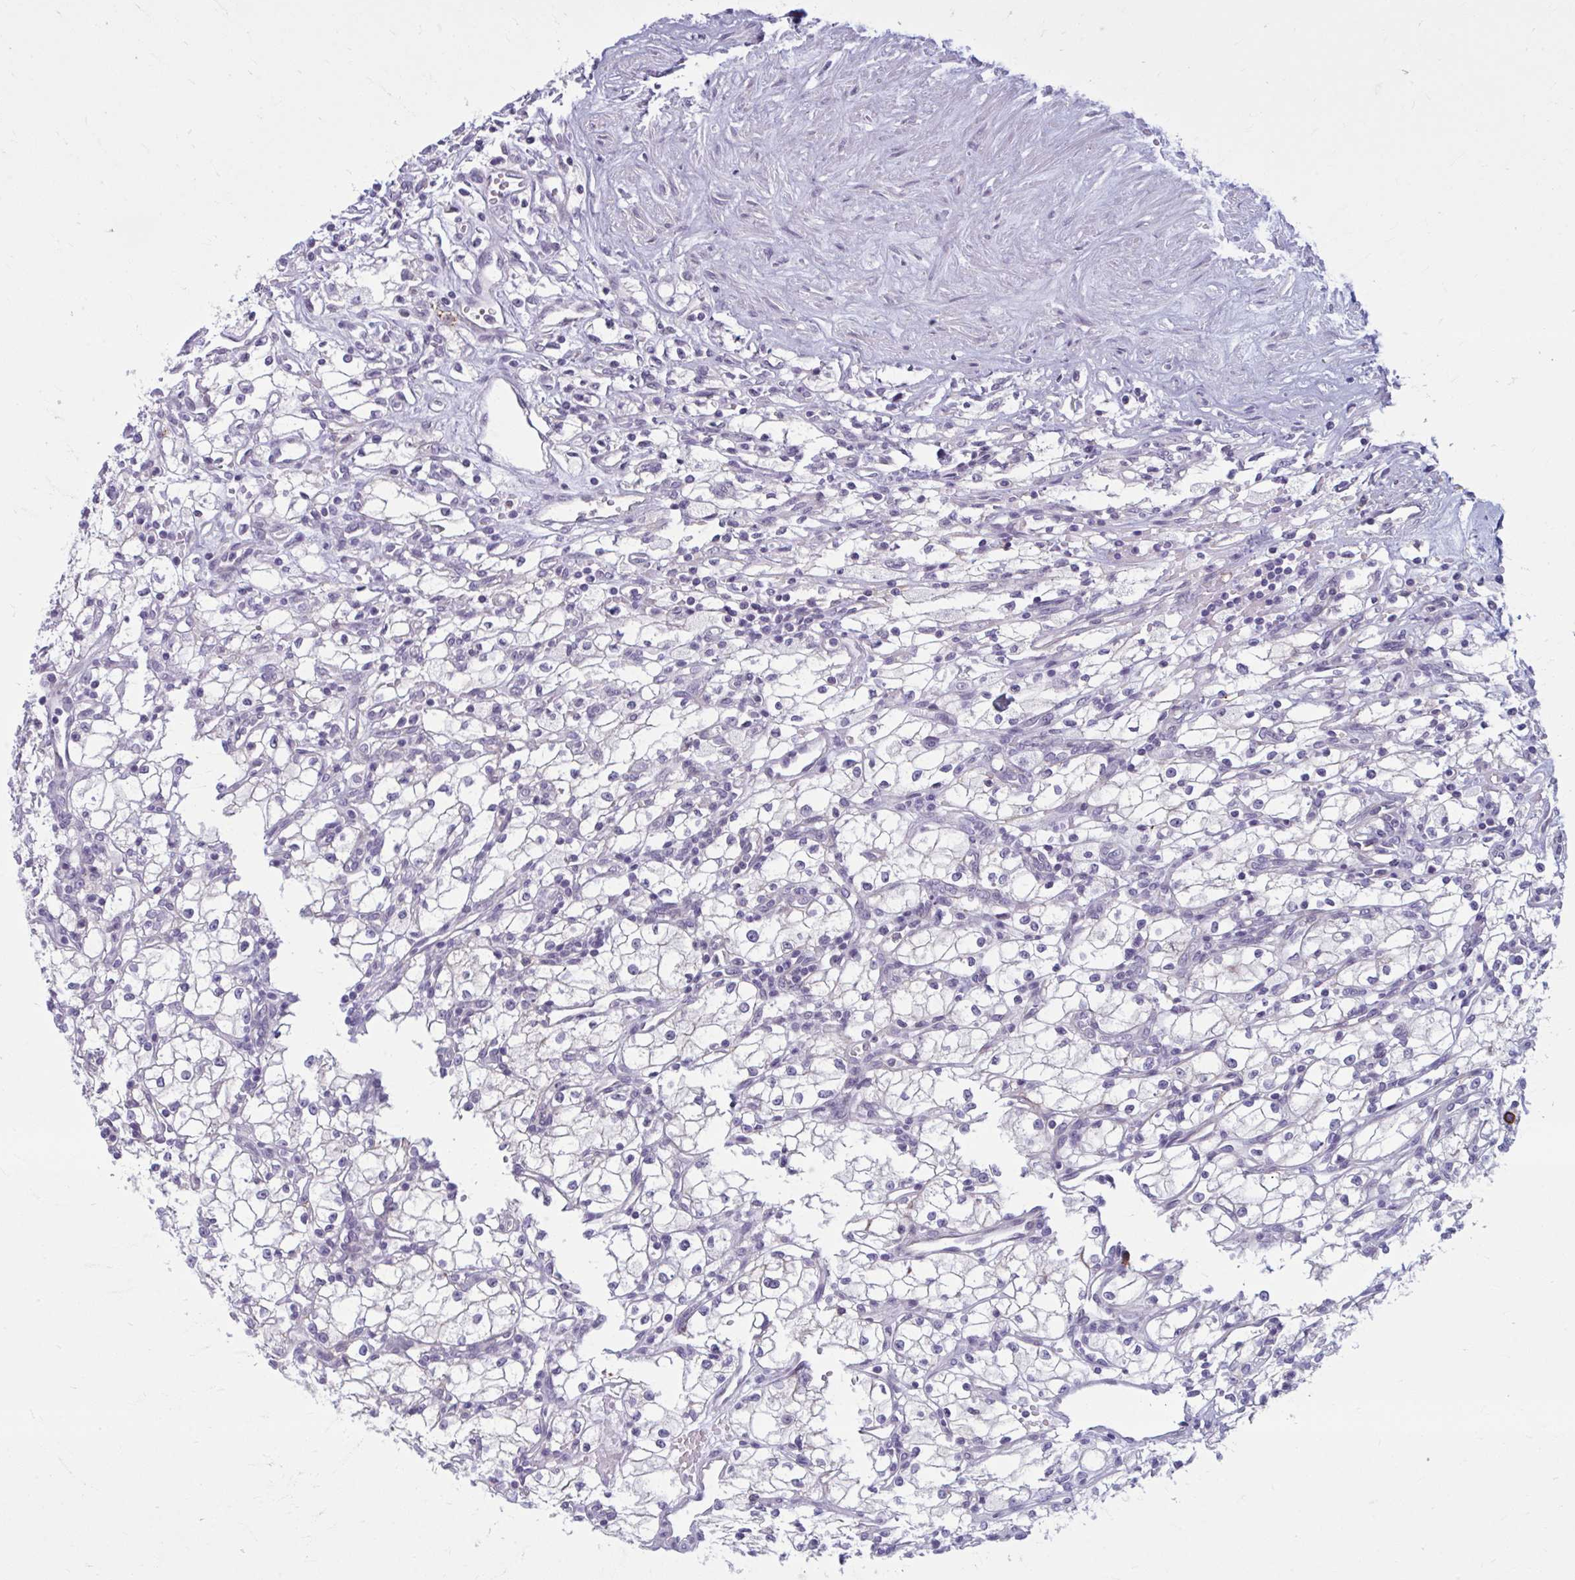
{"staining": {"intensity": "negative", "quantity": "none", "location": "none"}, "tissue": "renal cancer", "cell_type": "Tumor cells", "image_type": "cancer", "snomed": [{"axis": "morphology", "description": "Adenocarcinoma, NOS"}, {"axis": "topography", "description": "Kidney"}], "caption": "This is an immunohistochemistry (IHC) photomicrograph of adenocarcinoma (renal). There is no staining in tumor cells.", "gene": "CD38", "patient": {"sex": "male", "age": 59}}